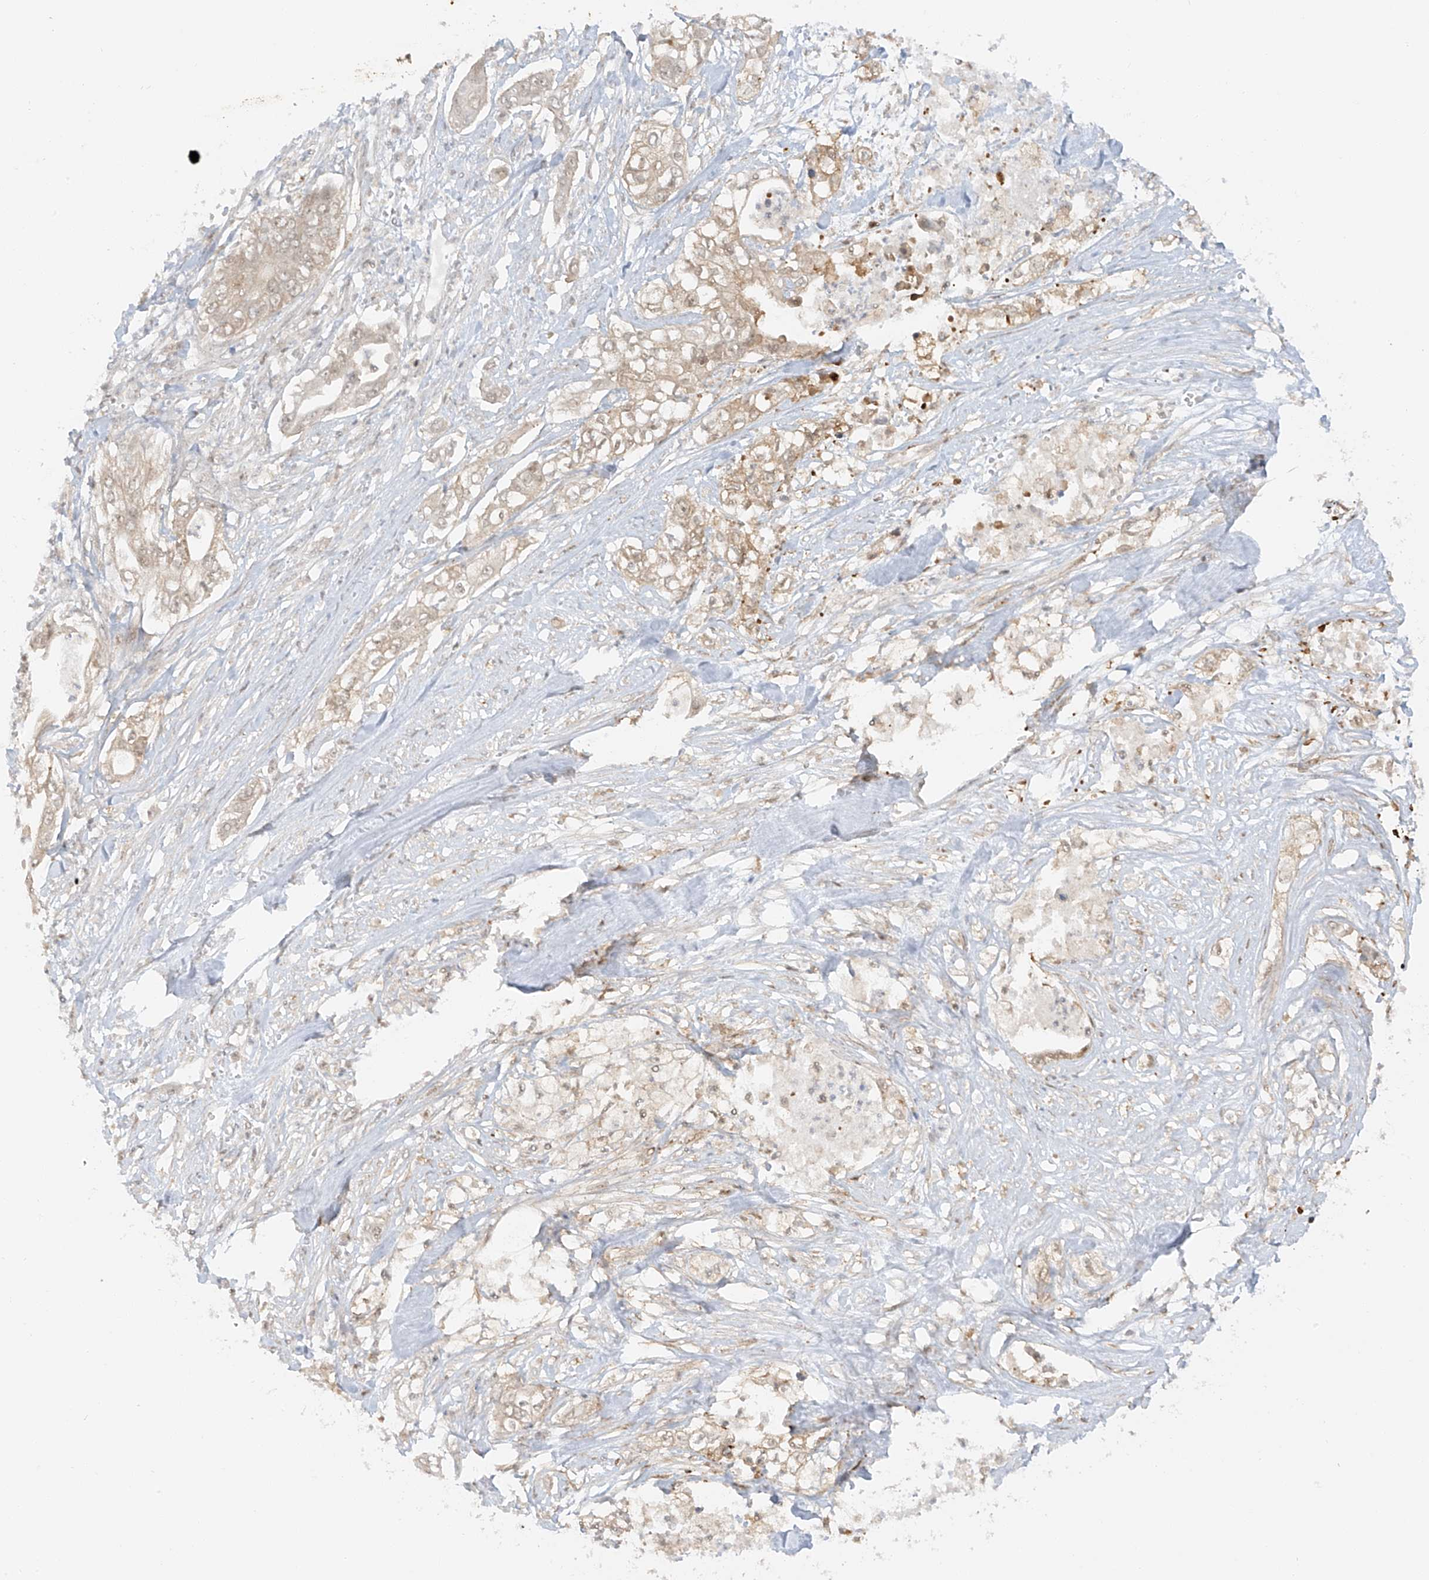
{"staining": {"intensity": "weak", "quantity": ">75%", "location": "cytoplasmic/membranous"}, "tissue": "pancreatic cancer", "cell_type": "Tumor cells", "image_type": "cancer", "snomed": [{"axis": "morphology", "description": "Adenocarcinoma, NOS"}, {"axis": "topography", "description": "Pancreas"}], "caption": "Immunohistochemical staining of pancreatic cancer reveals weak cytoplasmic/membranous protein positivity in about >75% of tumor cells.", "gene": "MIPEP", "patient": {"sex": "female", "age": 78}}